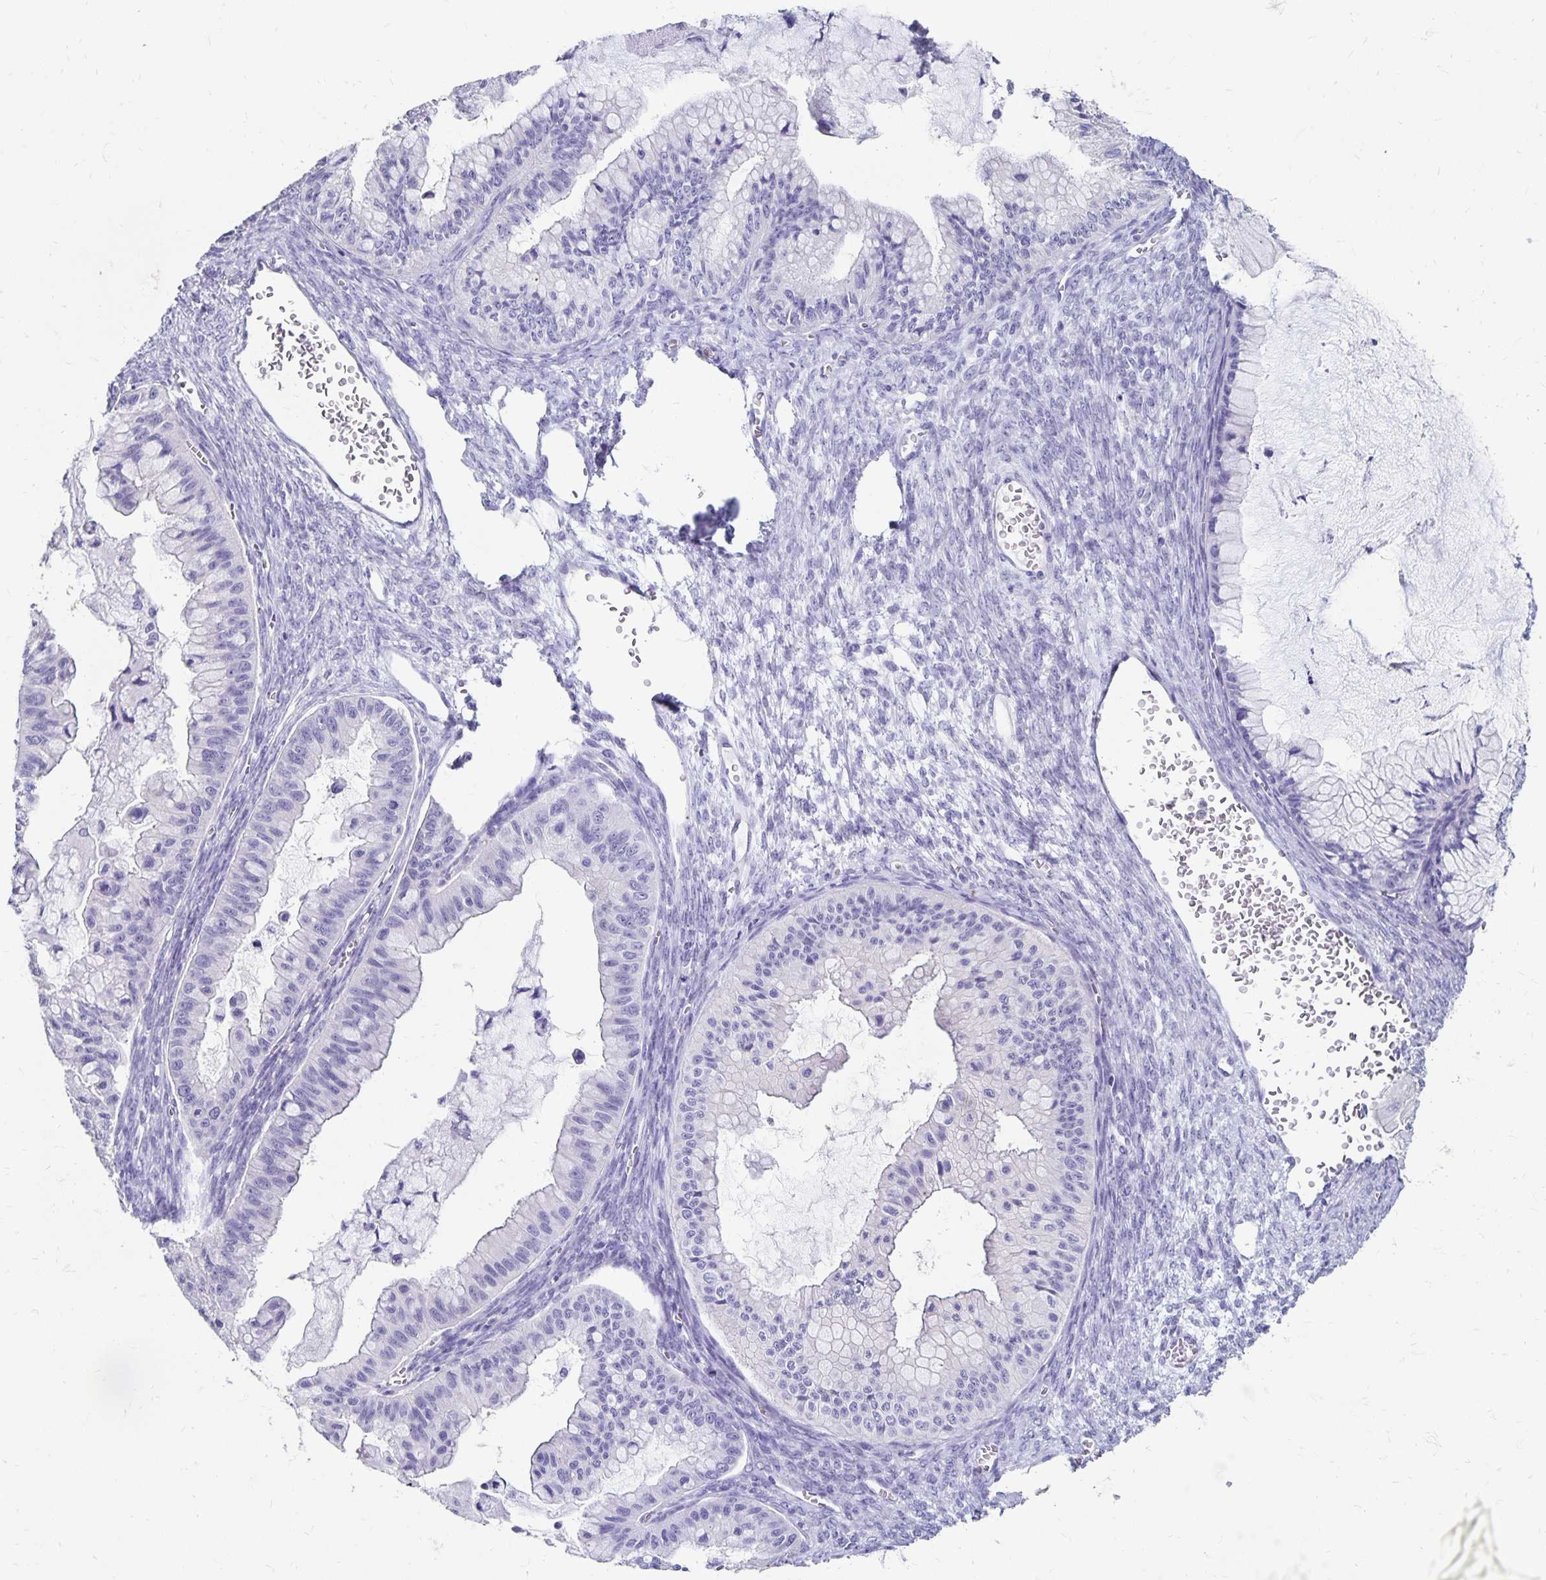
{"staining": {"intensity": "negative", "quantity": "none", "location": "none"}, "tissue": "ovarian cancer", "cell_type": "Tumor cells", "image_type": "cancer", "snomed": [{"axis": "morphology", "description": "Cystadenocarcinoma, mucinous, NOS"}, {"axis": "topography", "description": "Ovary"}], "caption": "This is an immunohistochemistry (IHC) photomicrograph of ovarian cancer (mucinous cystadenocarcinoma). There is no staining in tumor cells.", "gene": "DYNLT4", "patient": {"sex": "female", "age": 72}}